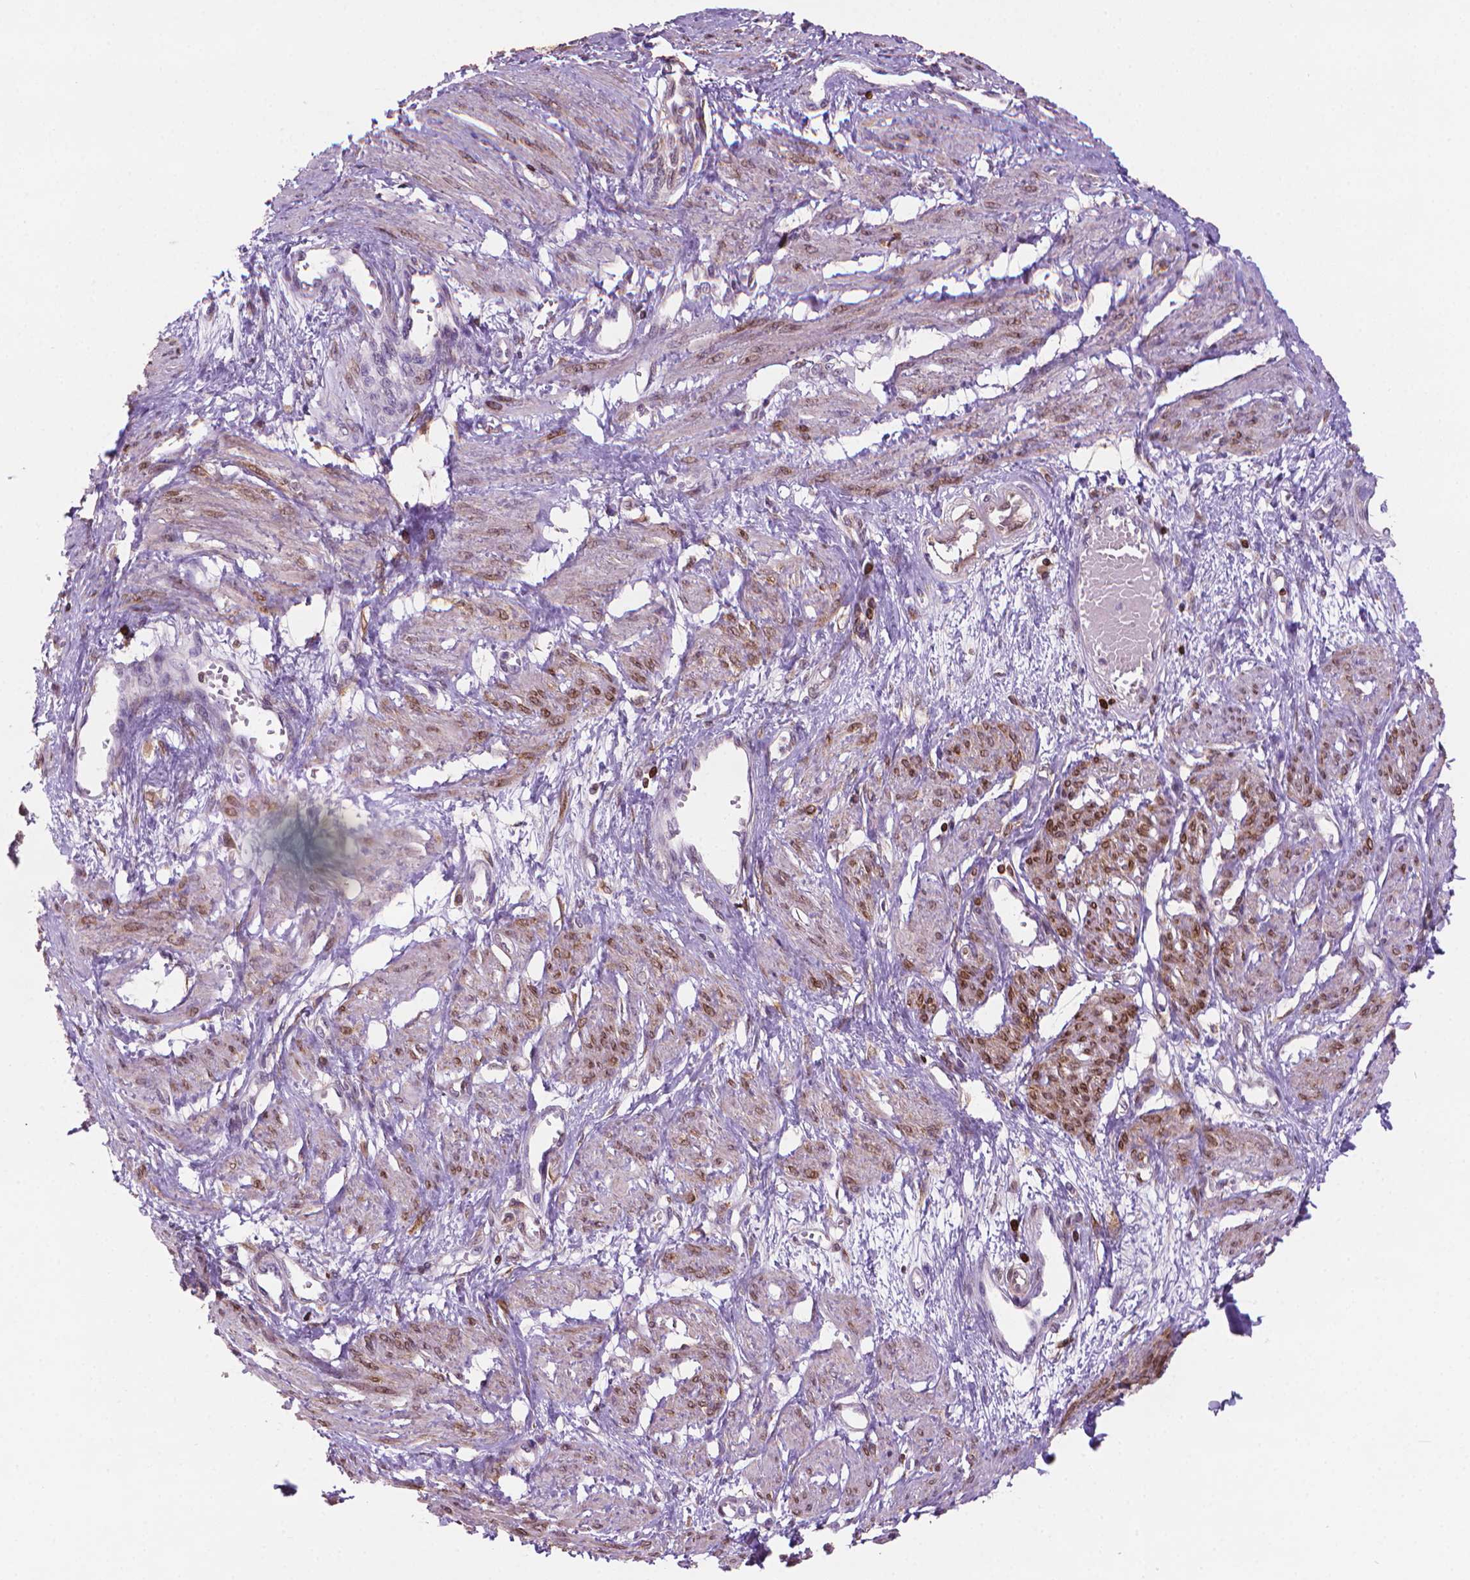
{"staining": {"intensity": "moderate", "quantity": ">75%", "location": "cytoplasmic/membranous"}, "tissue": "smooth muscle", "cell_type": "Smooth muscle cells", "image_type": "normal", "snomed": [{"axis": "morphology", "description": "Normal tissue, NOS"}, {"axis": "topography", "description": "Smooth muscle"}, {"axis": "topography", "description": "Uterus"}], "caption": "A high-resolution micrograph shows immunohistochemistry (IHC) staining of normal smooth muscle, which demonstrates moderate cytoplasmic/membranous staining in approximately >75% of smooth muscle cells.", "gene": "BCL2", "patient": {"sex": "female", "age": 39}}